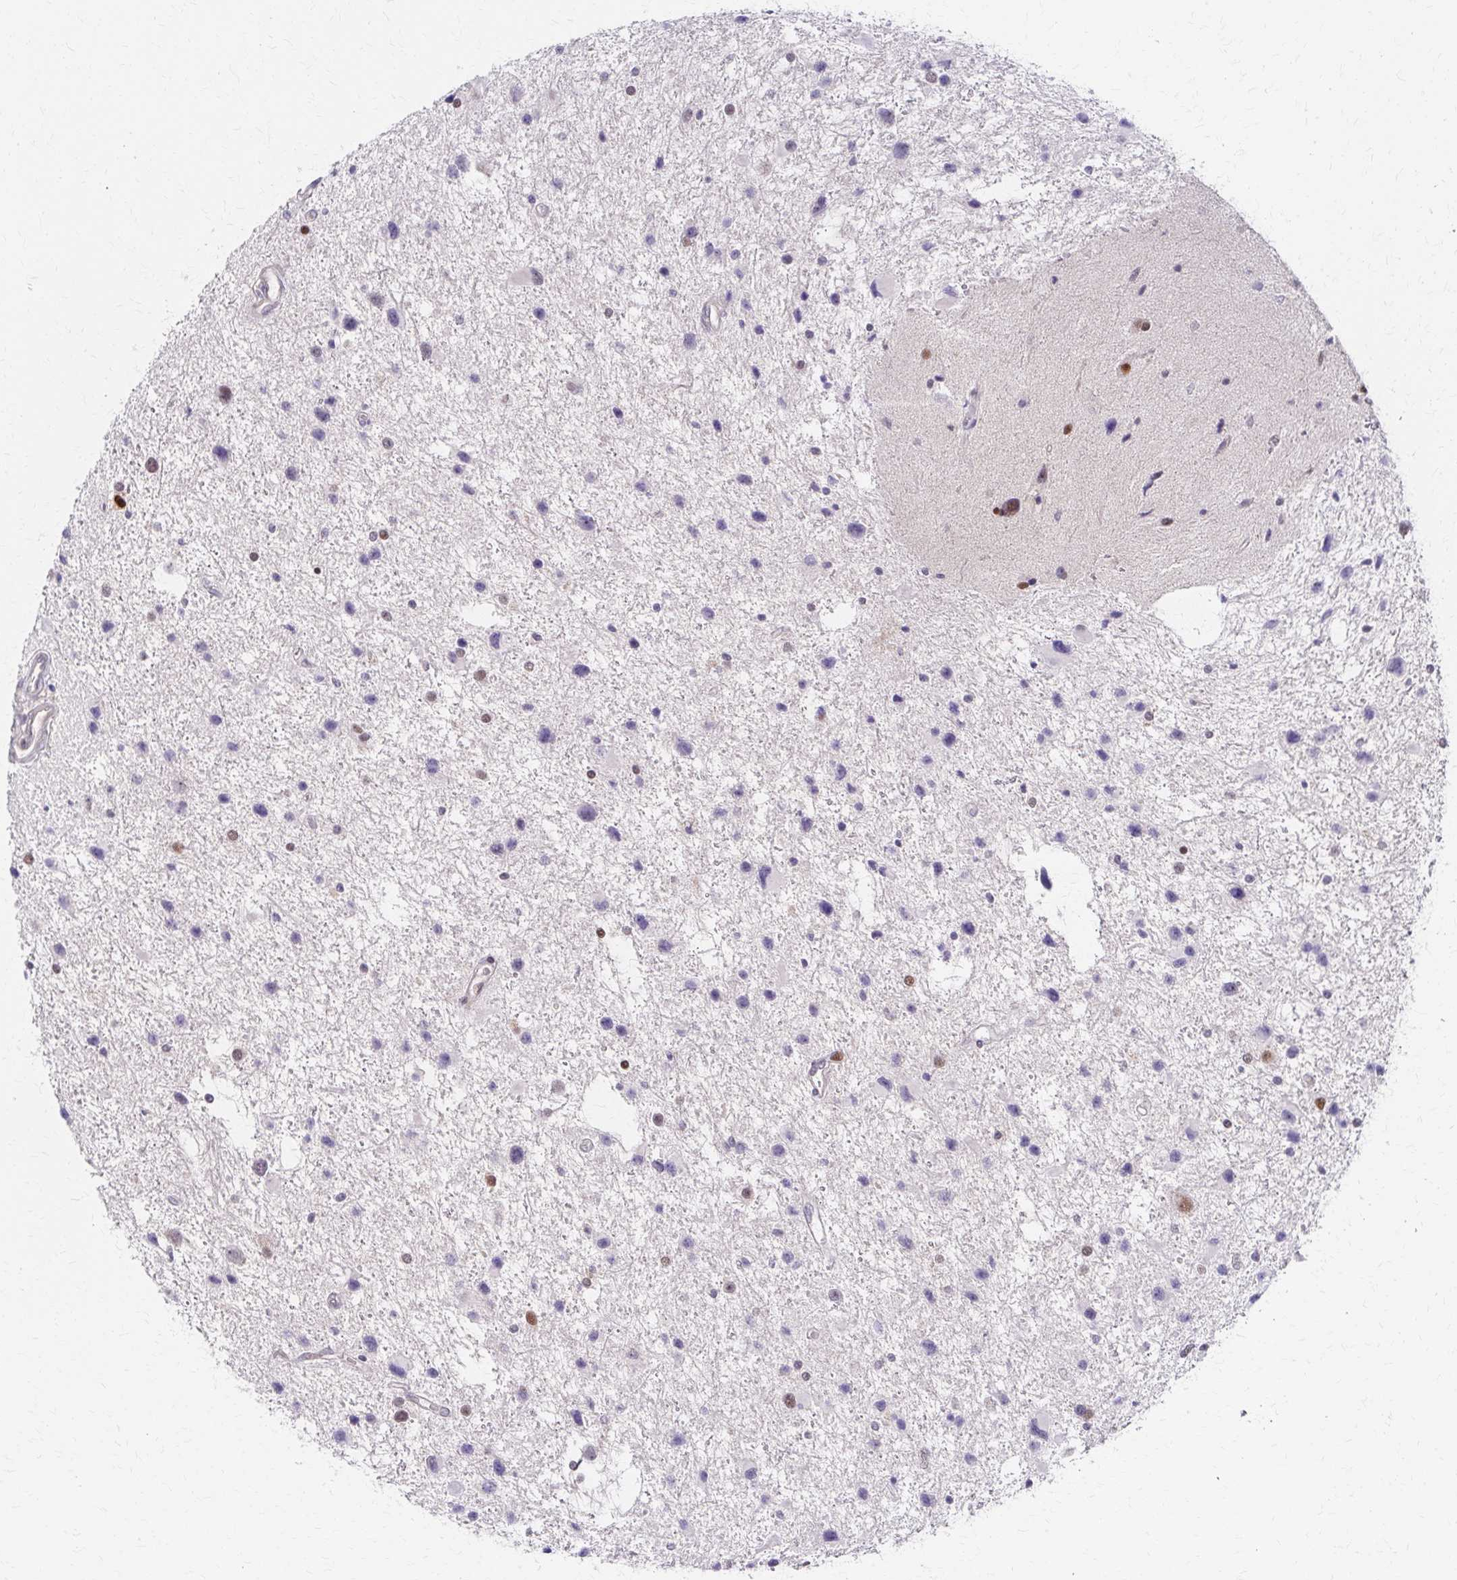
{"staining": {"intensity": "weak", "quantity": "<25%", "location": "nuclear"}, "tissue": "glioma", "cell_type": "Tumor cells", "image_type": "cancer", "snomed": [{"axis": "morphology", "description": "Glioma, malignant, Low grade"}, {"axis": "topography", "description": "Brain"}], "caption": "DAB (3,3'-diaminobenzidine) immunohistochemical staining of human glioma demonstrates no significant positivity in tumor cells.", "gene": "PSMD7", "patient": {"sex": "female", "age": 32}}